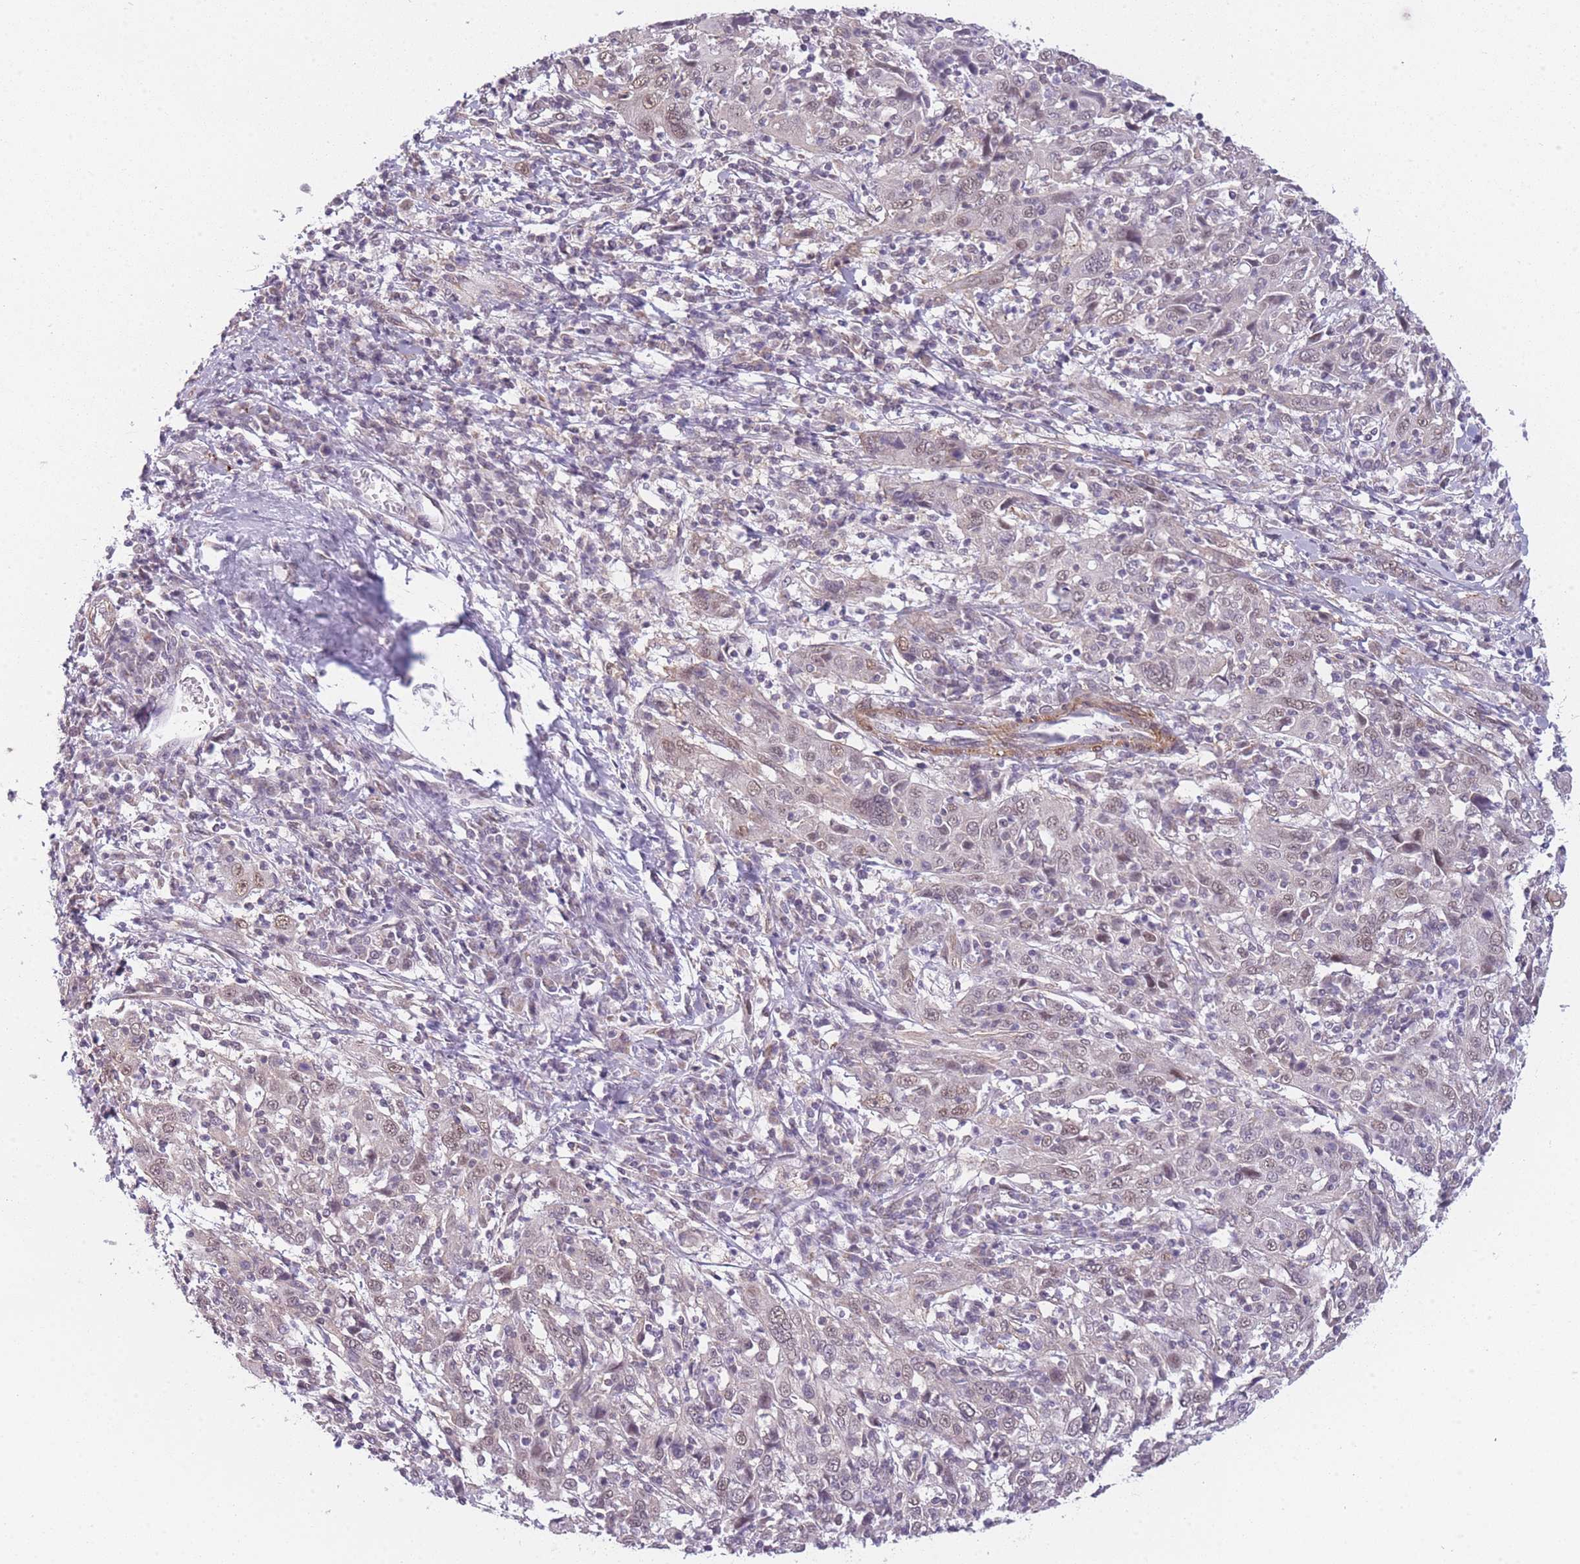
{"staining": {"intensity": "weak", "quantity": ">75%", "location": "nuclear"}, "tissue": "cervical cancer", "cell_type": "Tumor cells", "image_type": "cancer", "snomed": [{"axis": "morphology", "description": "Squamous cell carcinoma, NOS"}, {"axis": "topography", "description": "Cervix"}], "caption": "This histopathology image displays cervical cancer stained with immunohistochemistry (IHC) to label a protein in brown. The nuclear of tumor cells show weak positivity for the protein. Nuclei are counter-stained blue.", "gene": "SIN3B", "patient": {"sex": "female", "age": 46}}